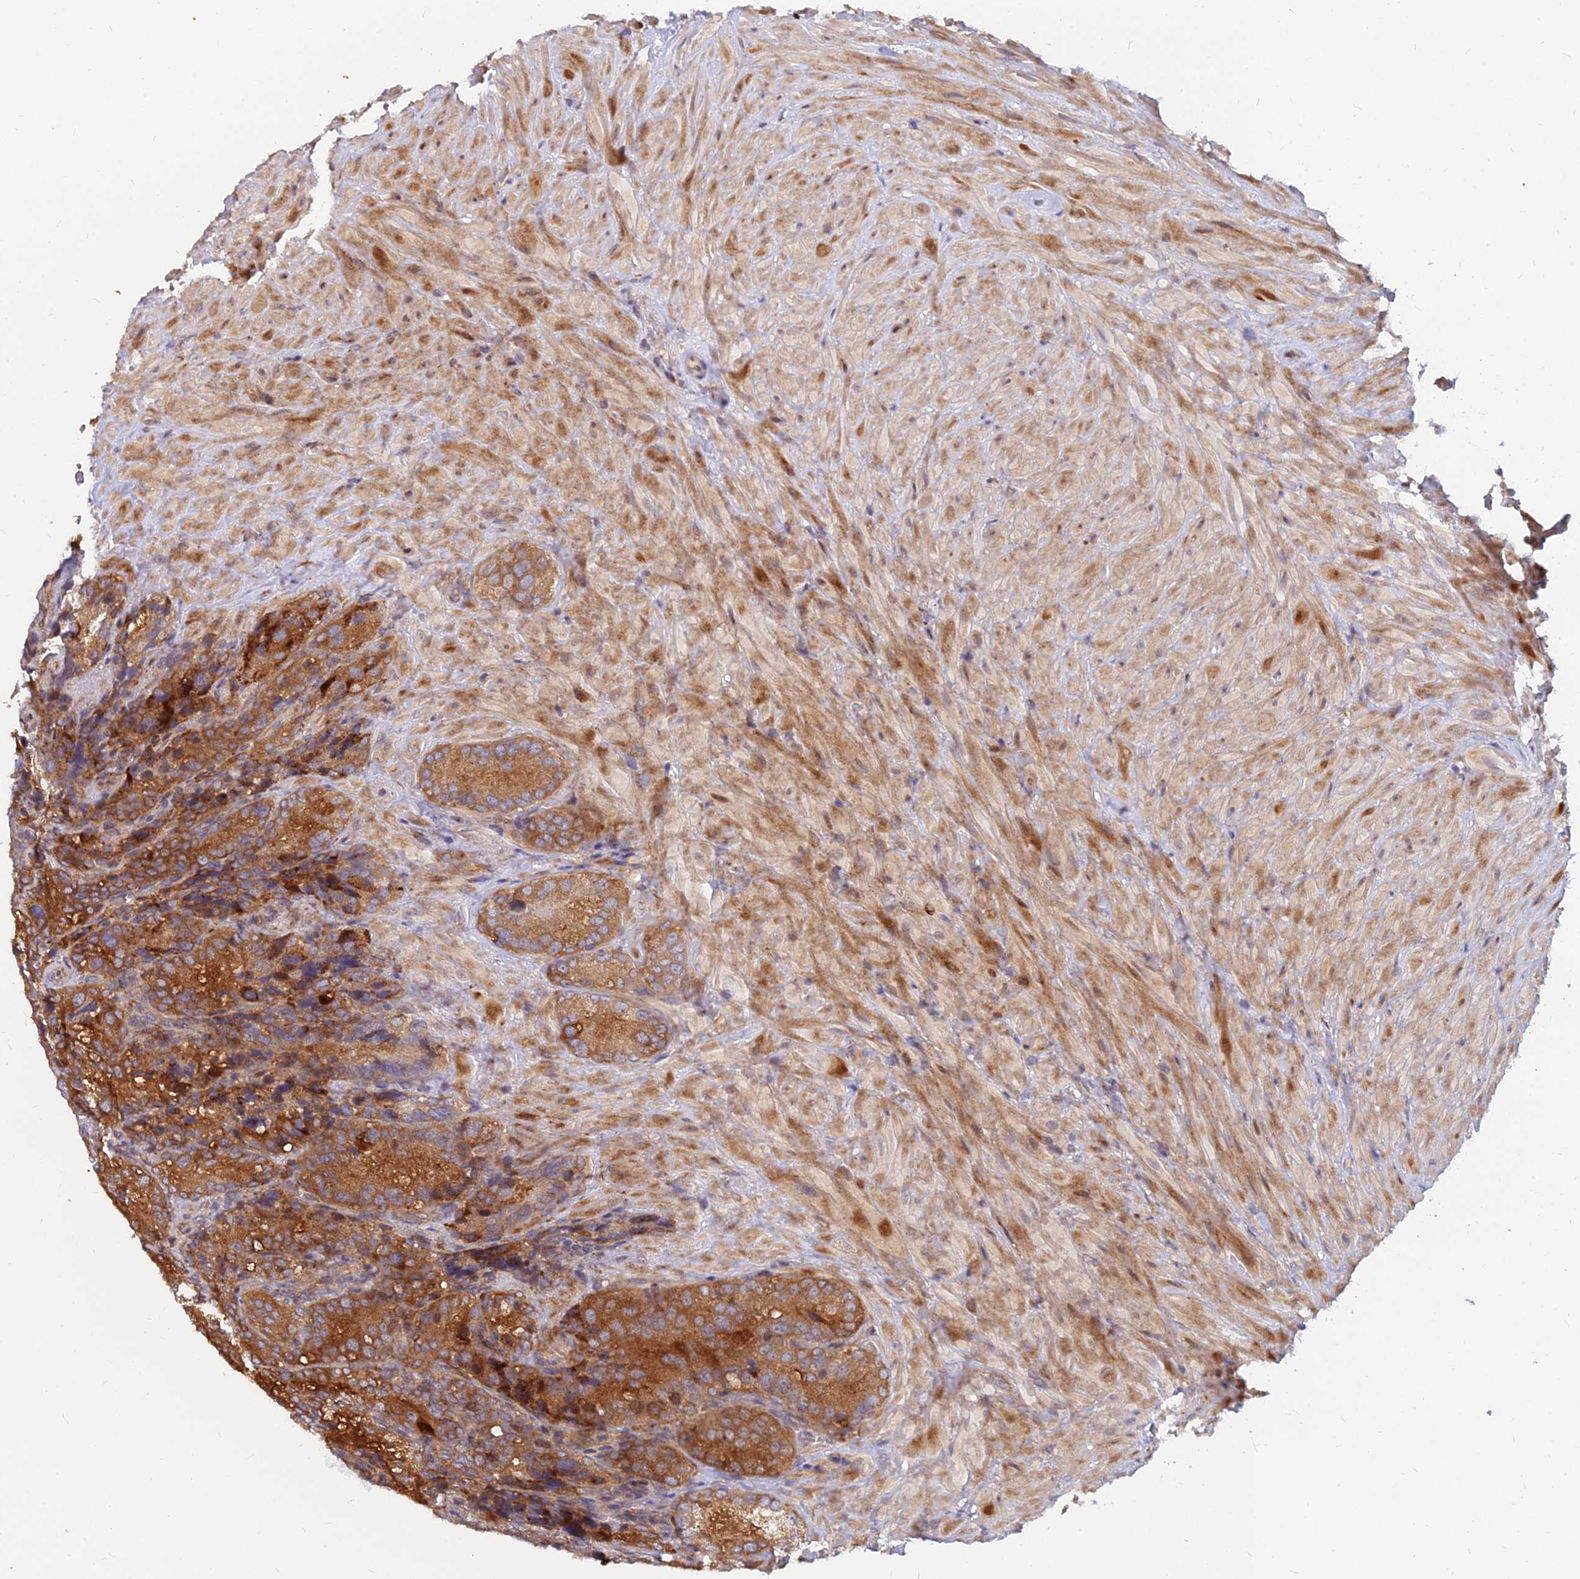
{"staining": {"intensity": "strong", "quantity": ">75%", "location": "cytoplasmic/membranous"}, "tissue": "seminal vesicle", "cell_type": "Glandular cells", "image_type": "normal", "snomed": [{"axis": "morphology", "description": "Normal tissue, NOS"}, {"axis": "topography", "description": "Seminal veicle"}], "caption": "A high amount of strong cytoplasmic/membranous expression is identified in about >75% of glandular cells in benign seminal vesicle.", "gene": "CCT6A", "patient": {"sex": "male", "age": 62}}